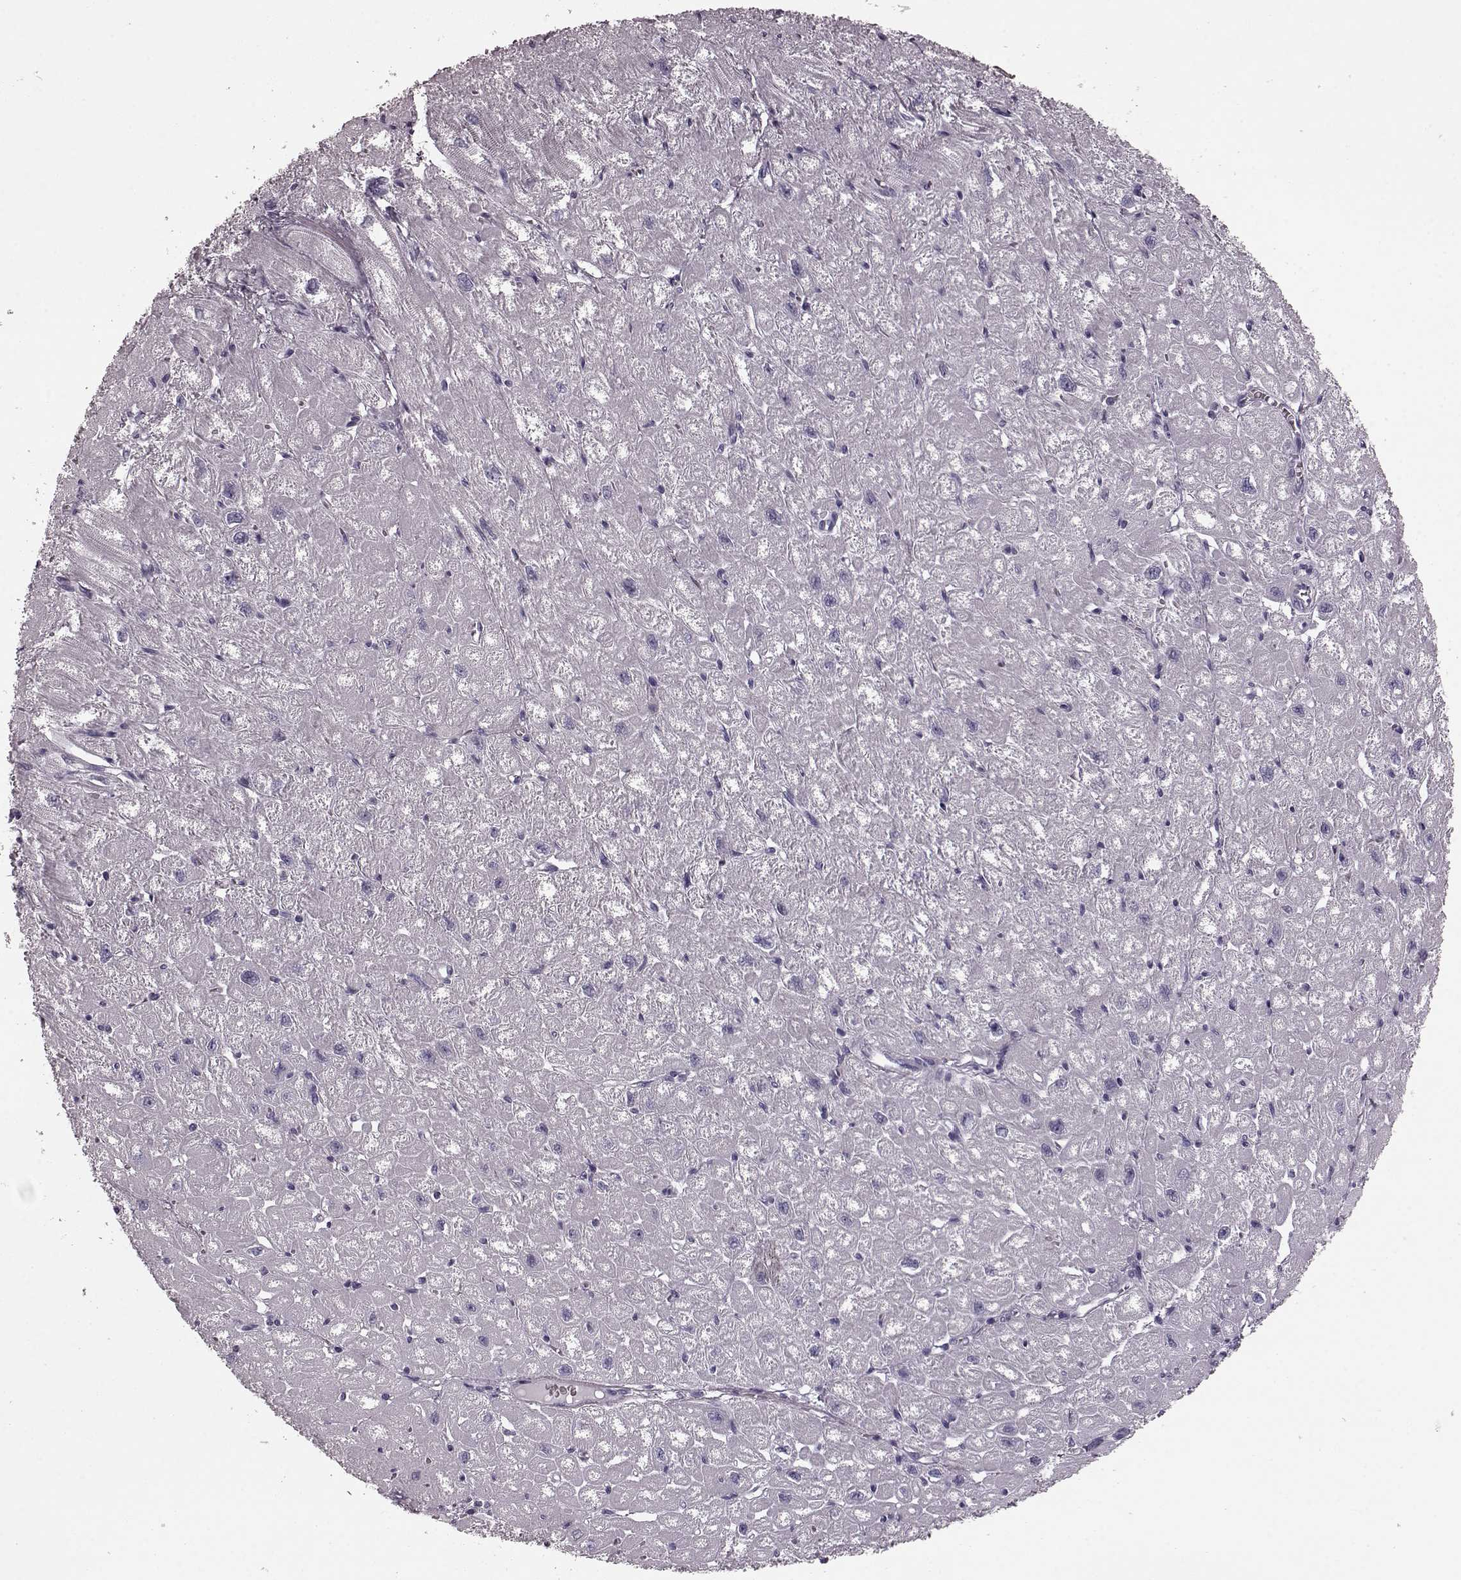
{"staining": {"intensity": "negative", "quantity": "none", "location": "none"}, "tissue": "heart muscle", "cell_type": "Cardiomyocytes", "image_type": "normal", "snomed": [{"axis": "morphology", "description": "Normal tissue, NOS"}, {"axis": "topography", "description": "Heart"}], "caption": "Human heart muscle stained for a protein using immunohistochemistry (IHC) shows no staining in cardiomyocytes.", "gene": "CST7", "patient": {"sex": "male", "age": 61}}